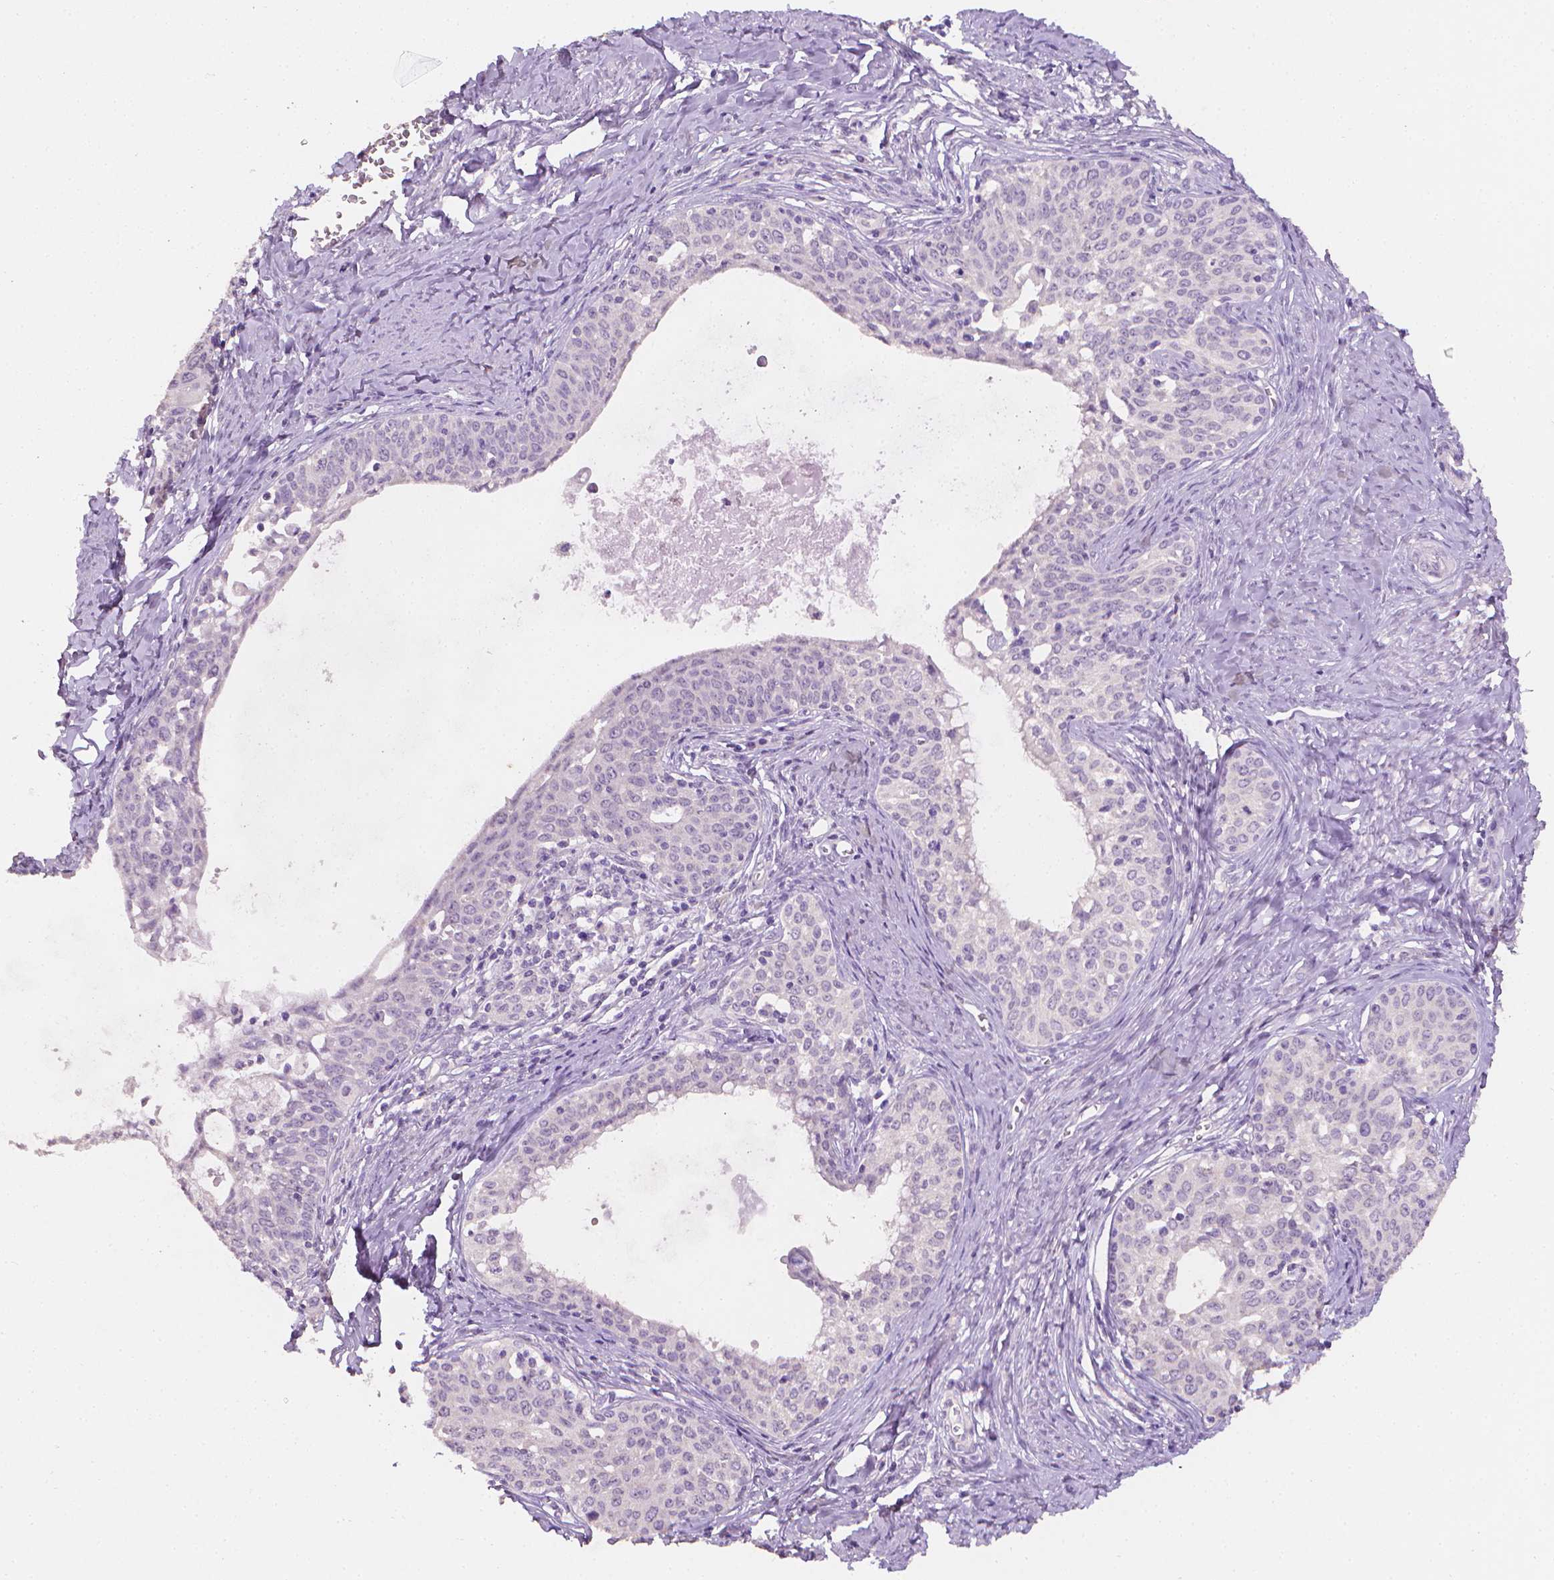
{"staining": {"intensity": "negative", "quantity": "none", "location": "none"}, "tissue": "cervical cancer", "cell_type": "Tumor cells", "image_type": "cancer", "snomed": [{"axis": "morphology", "description": "Squamous cell carcinoma, NOS"}, {"axis": "morphology", "description": "Adenocarcinoma, NOS"}, {"axis": "topography", "description": "Cervix"}], "caption": "DAB (3,3'-diaminobenzidine) immunohistochemical staining of cervical squamous cell carcinoma shows no significant positivity in tumor cells.", "gene": "FASN", "patient": {"sex": "female", "age": 52}}